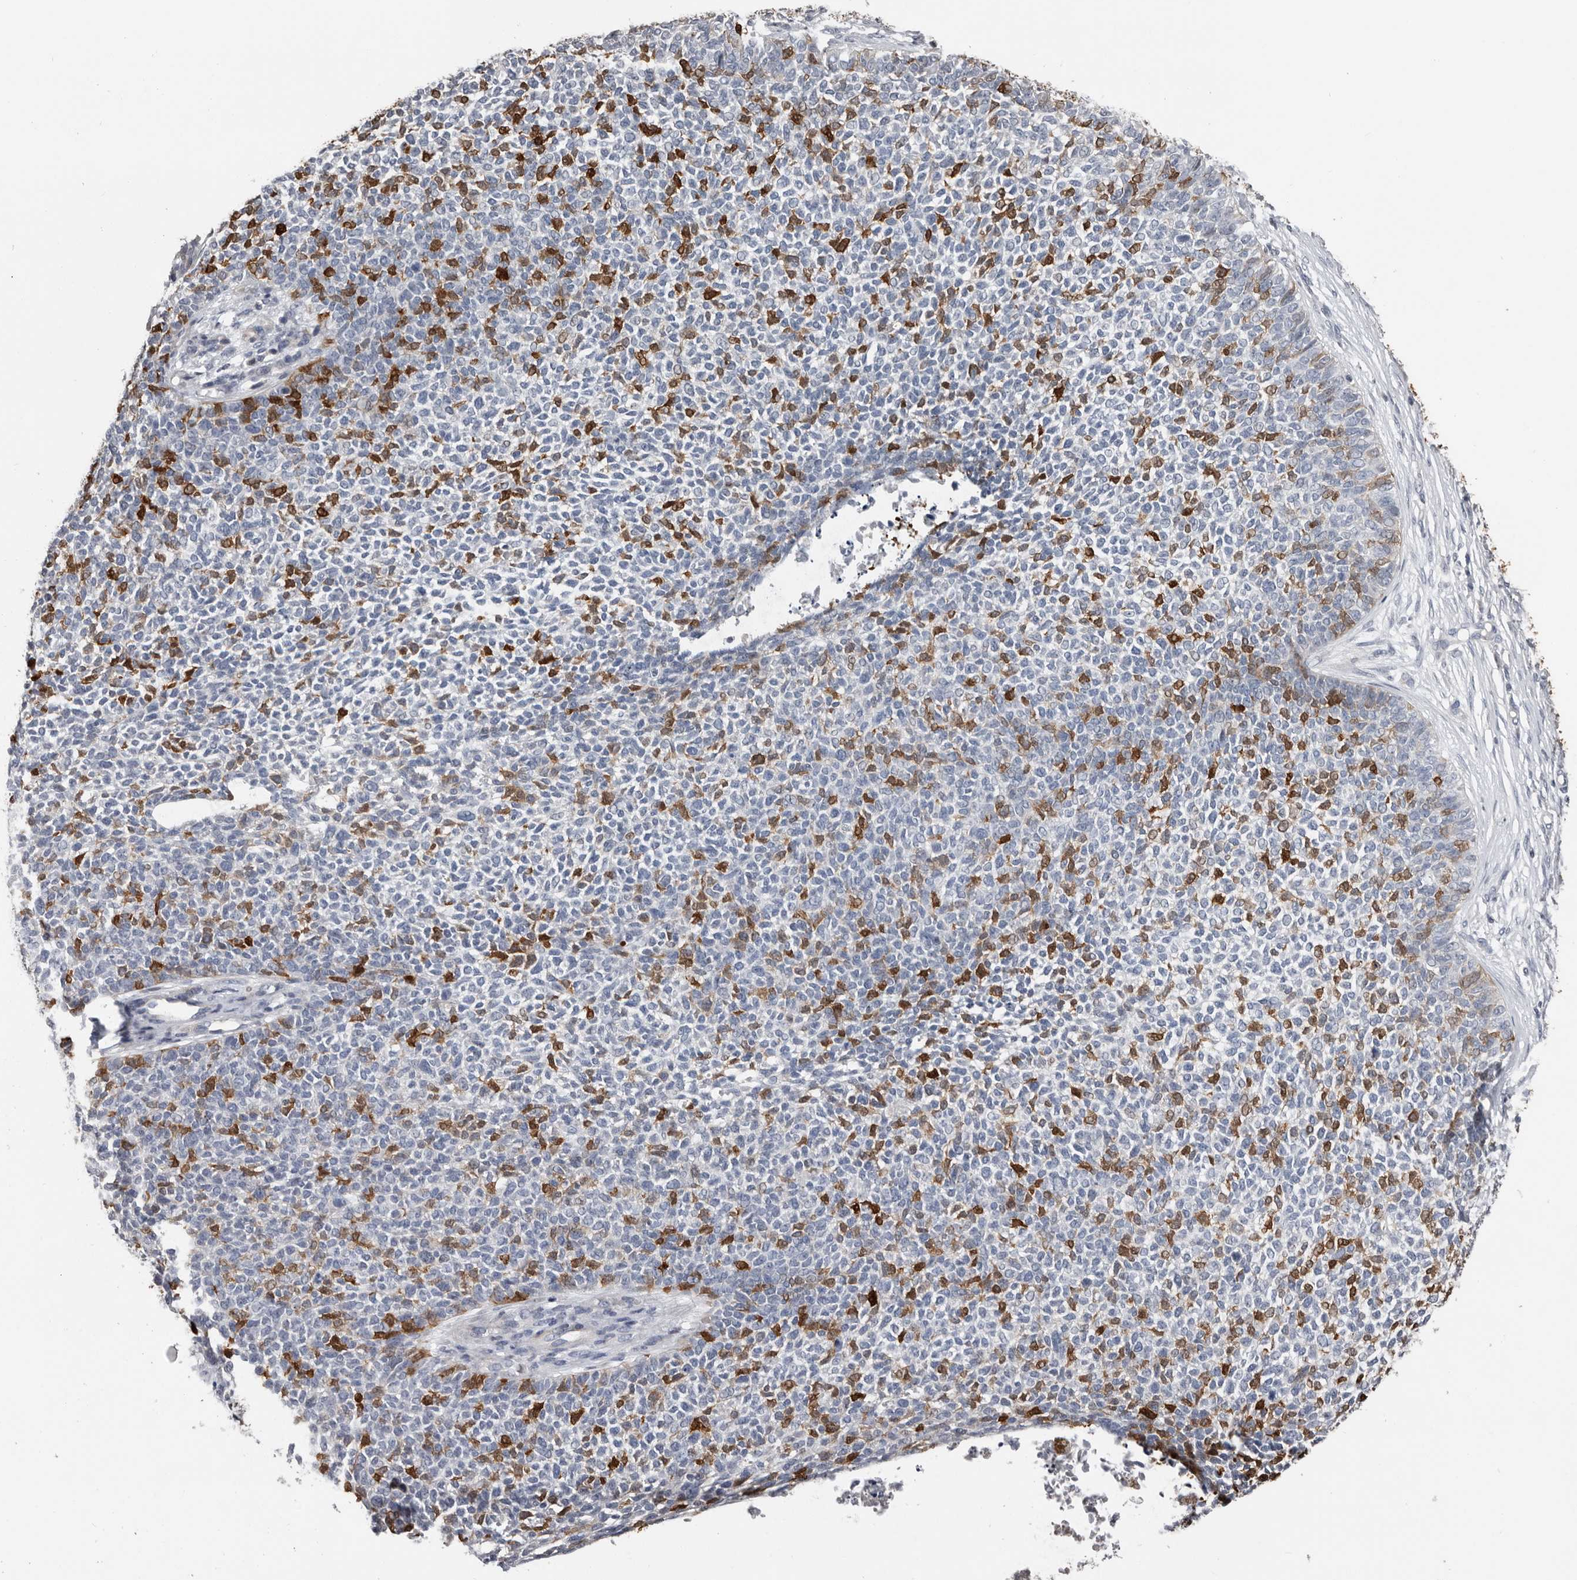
{"staining": {"intensity": "moderate", "quantity": "25%-75%", "location": "cytoplasmic/membranous,nuclear"}, "tissue": "skin cancer", "cell_type": "Tumor cells", "image_type": "cancer", "snomed": [{"axis": "morphology", "description": "Basal cell carcinoma"}, {"axis": "topography", "description": "Skin"}], "caption": "Immunohistochemical staining of skin basal cell carcinoma exhibits moderate cytoplasmic/membranous and nuclear protein staining in approximately 25%-75% of tumor cells. The staining was performed using DAB (3,3'-diaminobenzidine), with brown indicating positive protein expression. Nuclei are stained blue with hematoxylin.", "gene": "FABP7", "patient": {"sex": "female", "age": 84}}